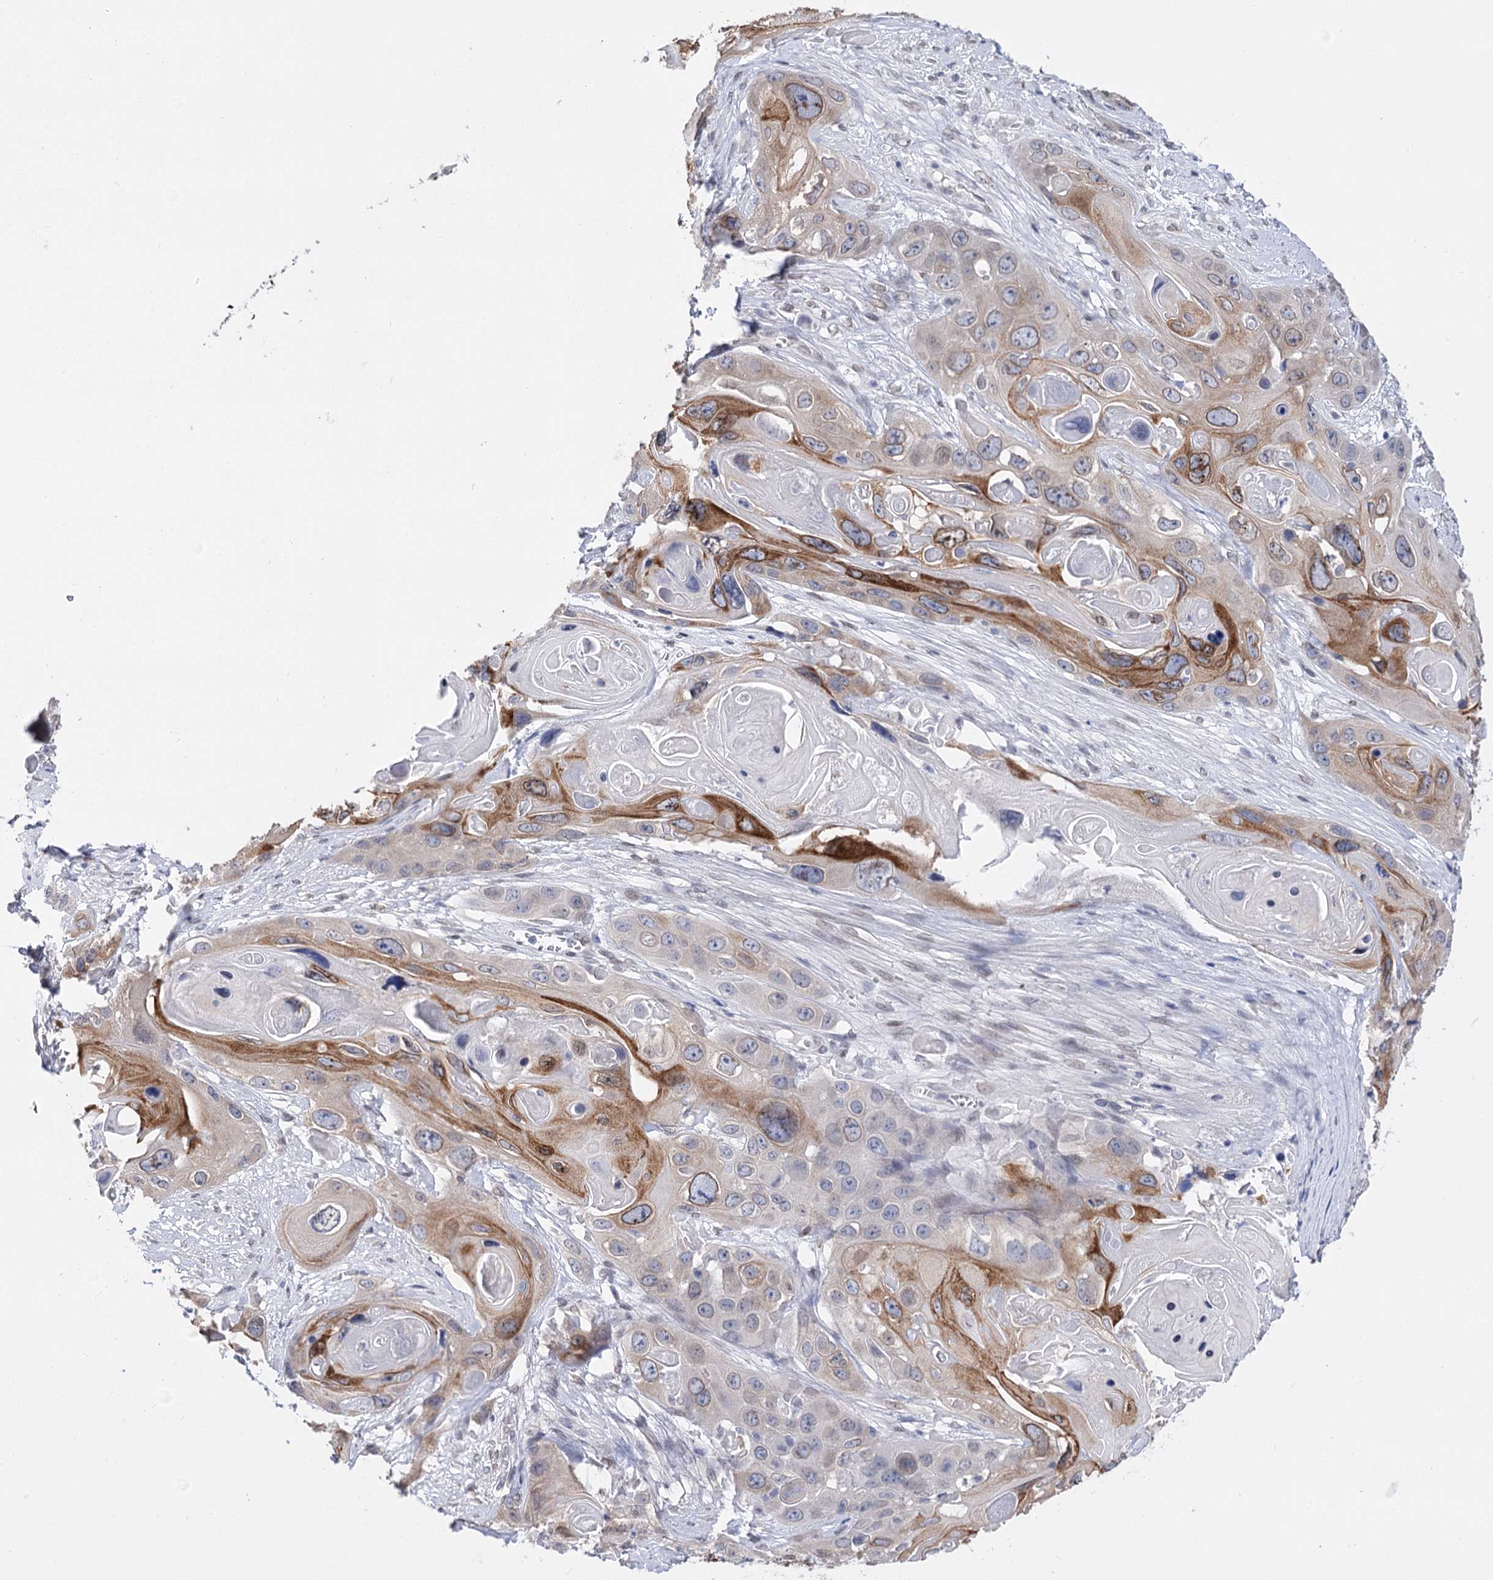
{"staining": {"intensity": "moderate", "quantity": "<25%", "location": "cytoplasmic/membranous"}, "tissue": "skin cancer", "cell_type": "Tumor cells", "image_type": "cancer", "snomed": [{"axis": "morphology", "description": "Squamous cell carcinoma, NOS"}, {"axis": "topography", "description": "Skin"}], "caption": "This image reveals immunohistochemistry (IHC) staining of human squamous cell carcinoma (skin), with low moderate cytoplasmic/membranous expression in approximately <25% of tumor cells.", "gene": "TMEM201", "patient": {"sex": "male", "age": 55}}